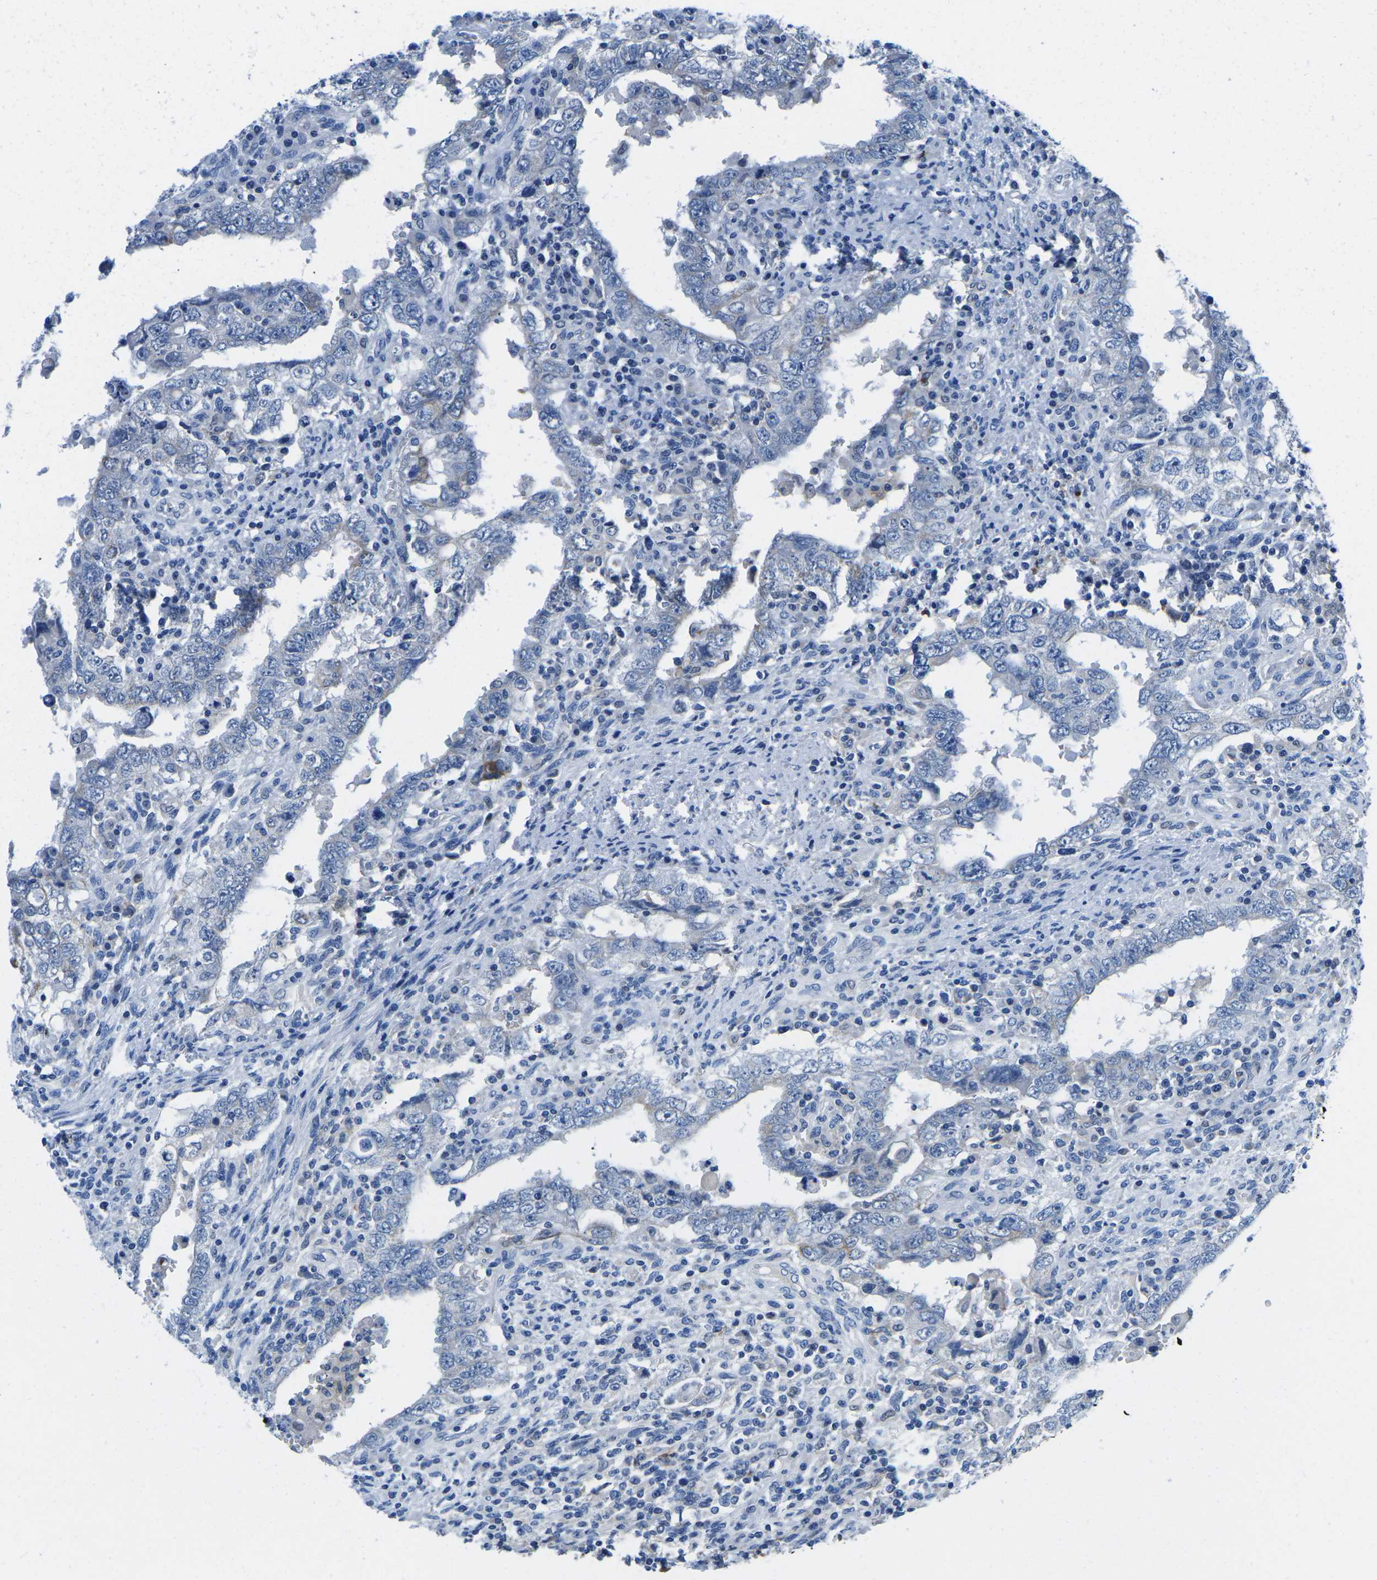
{"staining": {"intensity": "negative", "quantity": "none", "location": "none"}, "tissue": "testis cancer", "cell_type": "Tumor cells", "image_type": "cancer", "snomed": [{"axis": "morphology", "description": "Carcinoma, Embryonal, NOS"}, {"axis": "topography", "description": "Testis"}], "caption": "Immunohistochemistry of human testis embryonal carcinoma reveals no expression in tumor cells. (DAB immunohistochemistry (IHC) with hematoxylin counter stain).", "gene": "TM6SF1", "patient": {"sex": "male", "age": 26}}